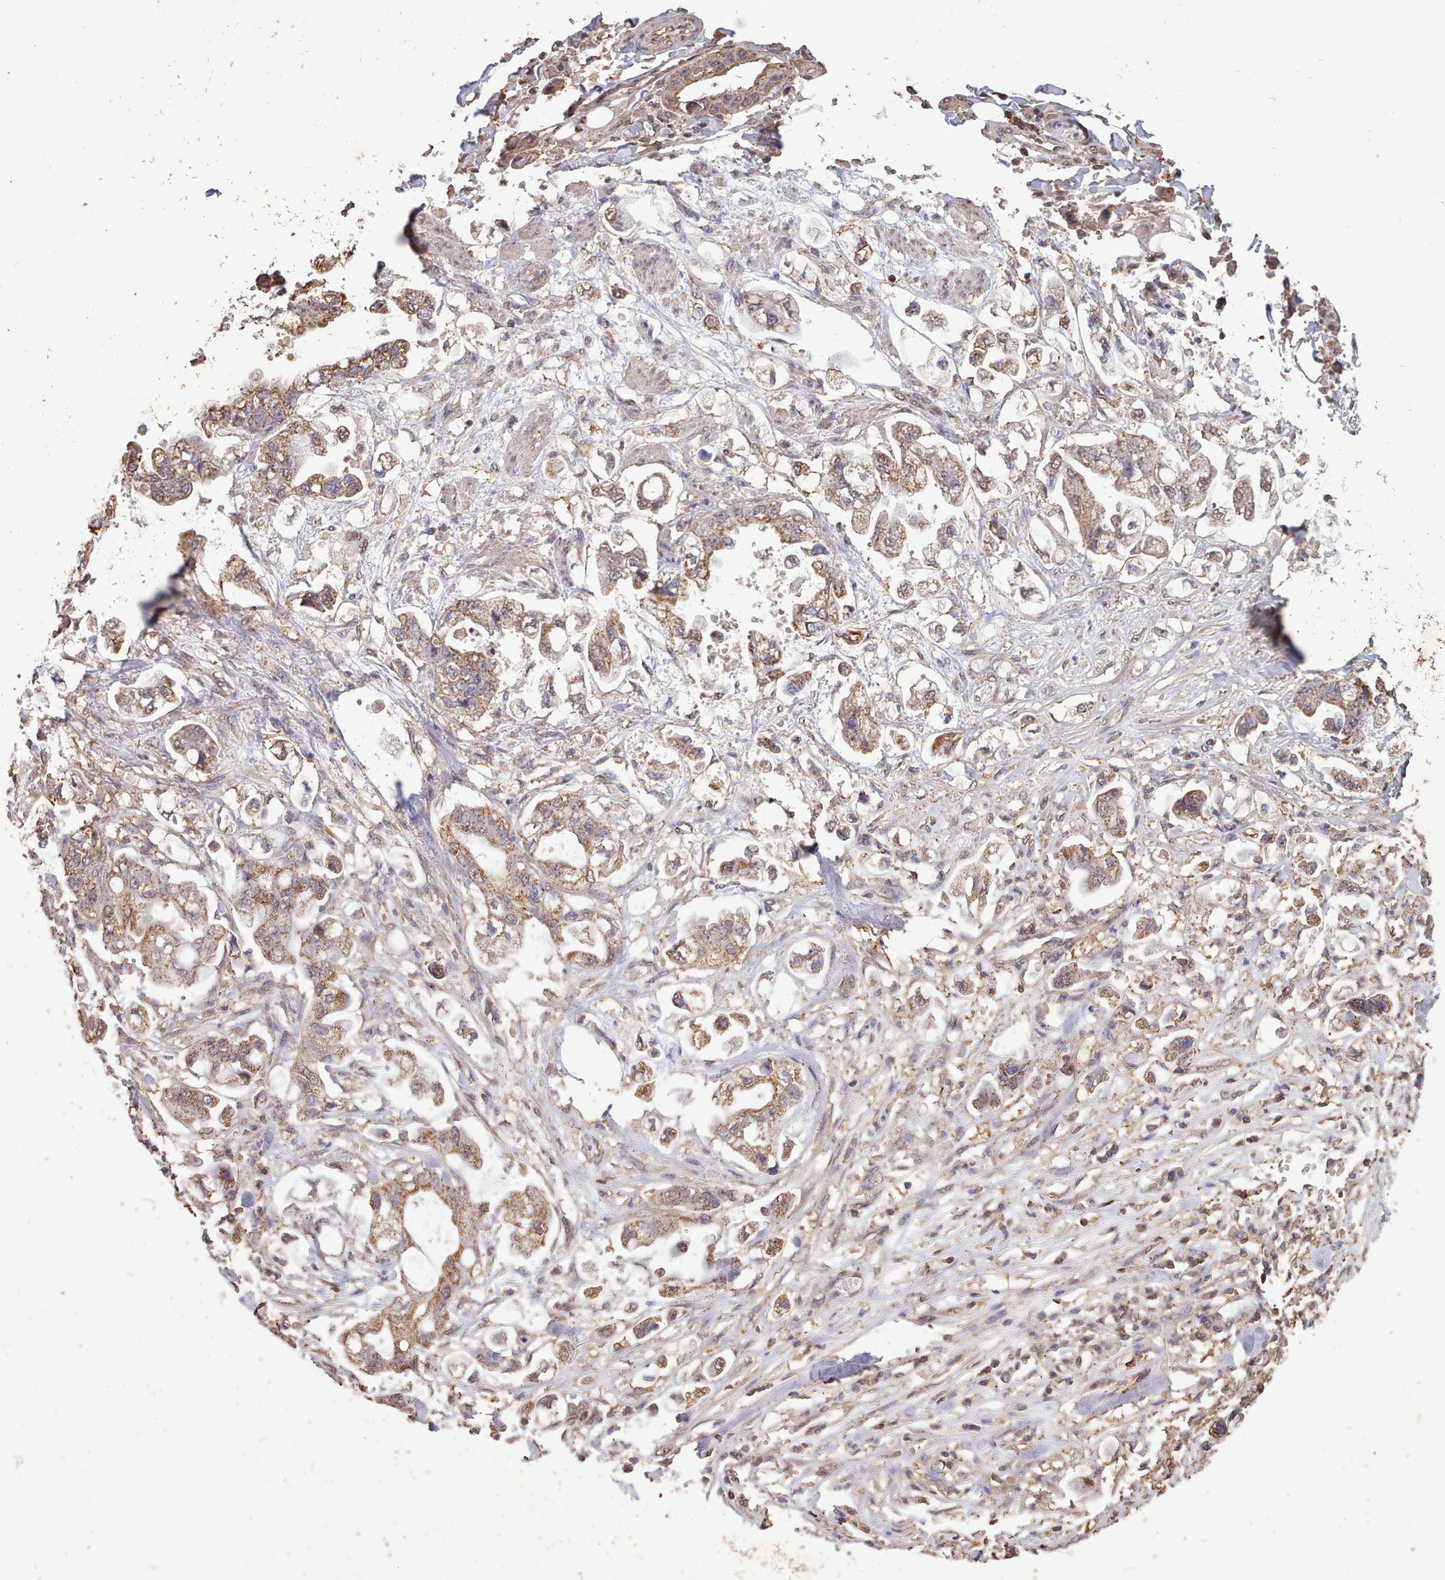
{"staining": {"intensity": "moderate", "quantity": ">75%", "location": "cytoplasmic/membranous"}, "tissue": "stomach cancer", "cell_type": "Tumor cells", "image_type": "cancer", "snomed": [{"axis": "morphology", "description": "Adenocarcinoma, NOS"}, {"axis": "topography", "description": "Stomach"}], "caption": "Protein positivity by immunohistochemistry (IHC) displays moderate cytoplasmic/membranous positivity in about >75% of tumor cells in adenocarcinoma (stomach).", "gene": "METRN", "patient": {"sex": "male", "age": 62}}